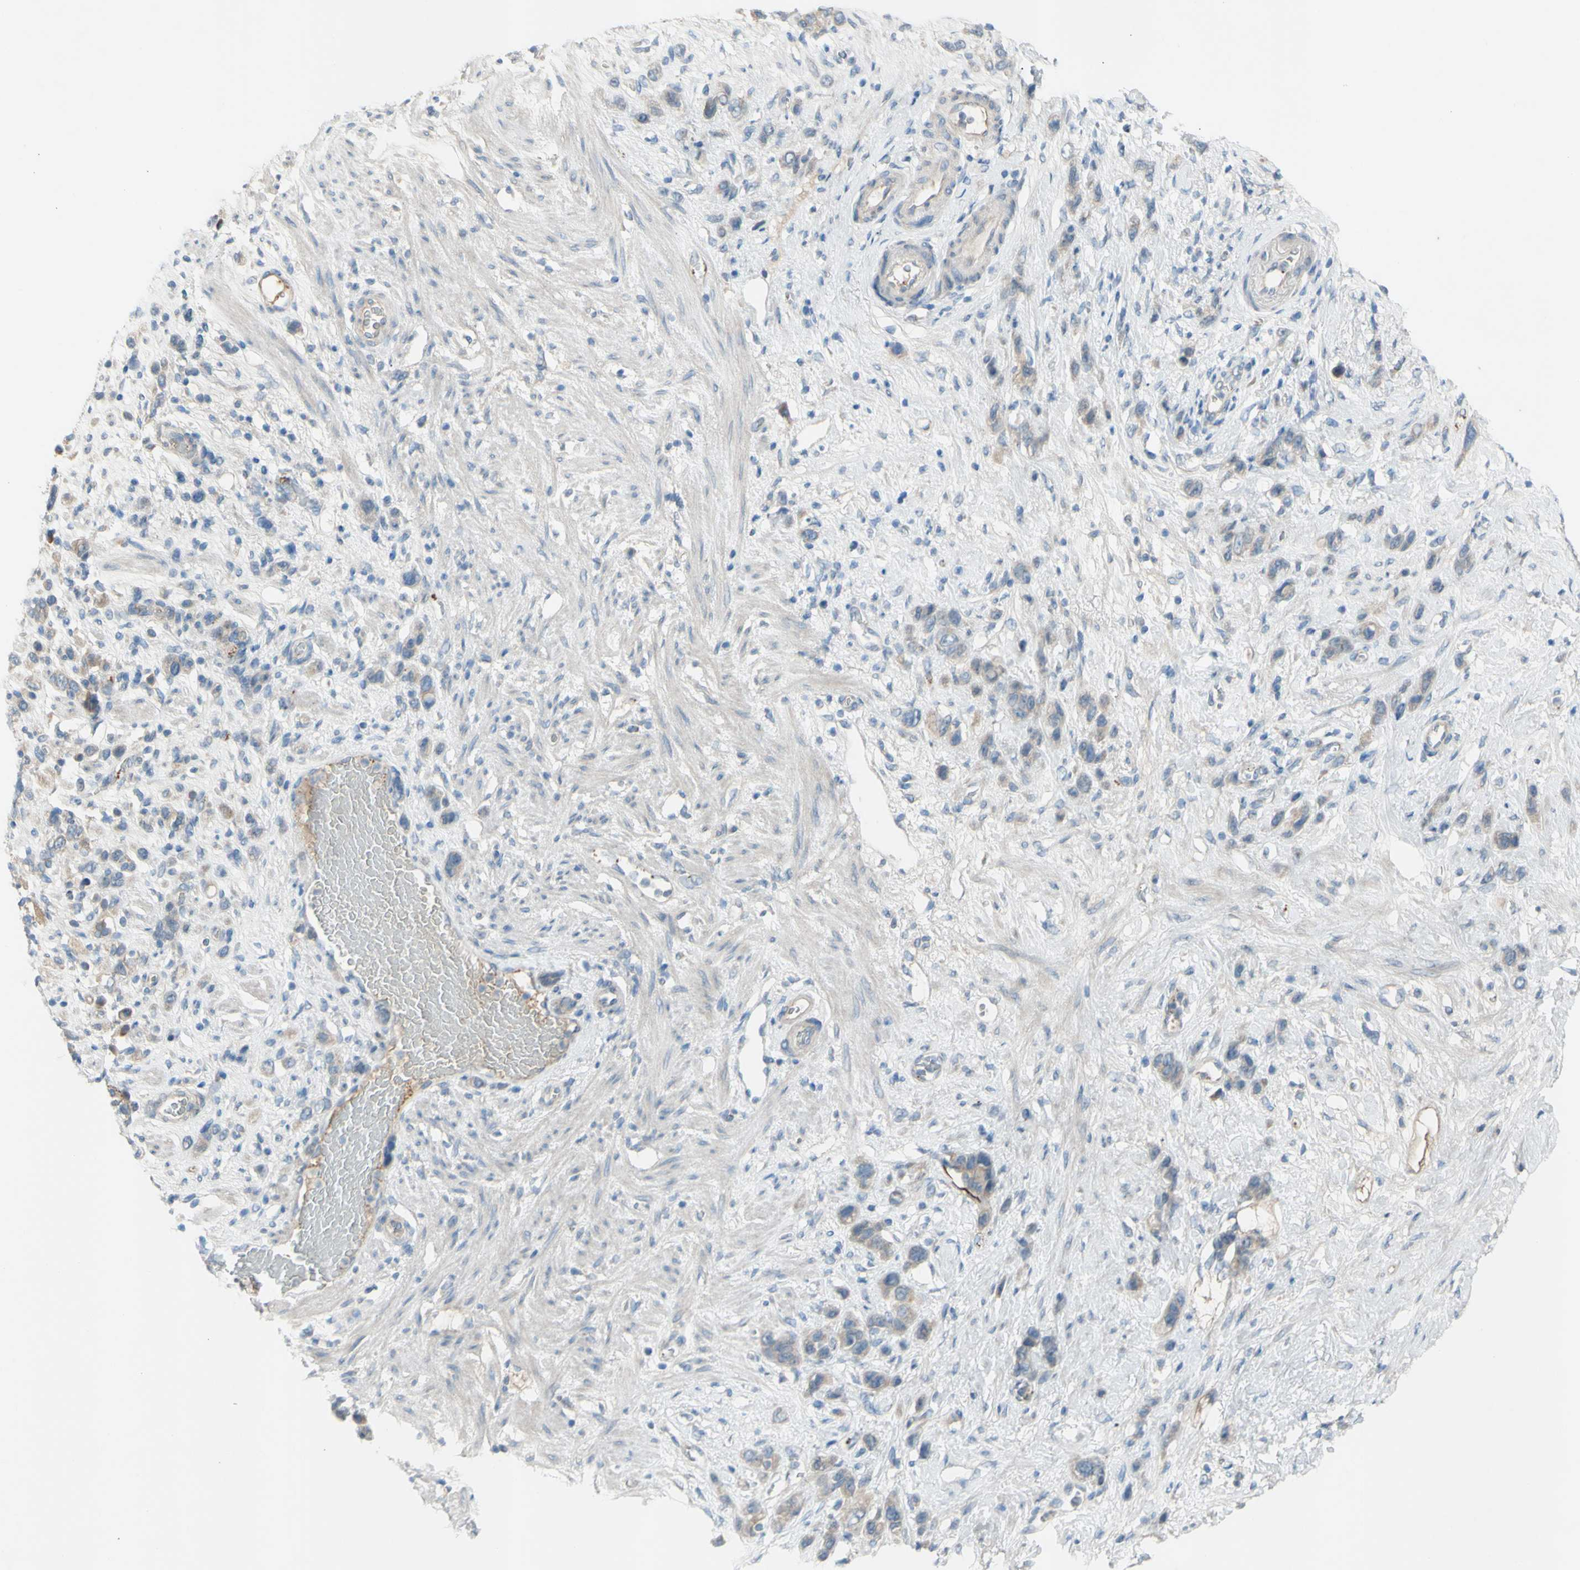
{"staining": {"intensity": "weak", "quantity": "25%-75%", "location": "cytoplasmic/membranous"}, "tissue": "stomach cancer", "cell_type": "Tumor cells", "image_type": "cancer", "snomed": [{"axis": "morphology", "description": "Adenocarcinoma, NOS"}, {"axis": "morphology", "description": "Adenocarcinoma, High grade"}, {"axis": "topography", "description": "Stomach, upper"}, {"axis": "topography", "description": "Stomach, lower"}], "caption": "Human stomach cancer stained with a protein marker reveals weak staining in tumor cells.", "gene": "ATRN", "patient": {"sex": "female", "age": 65}}